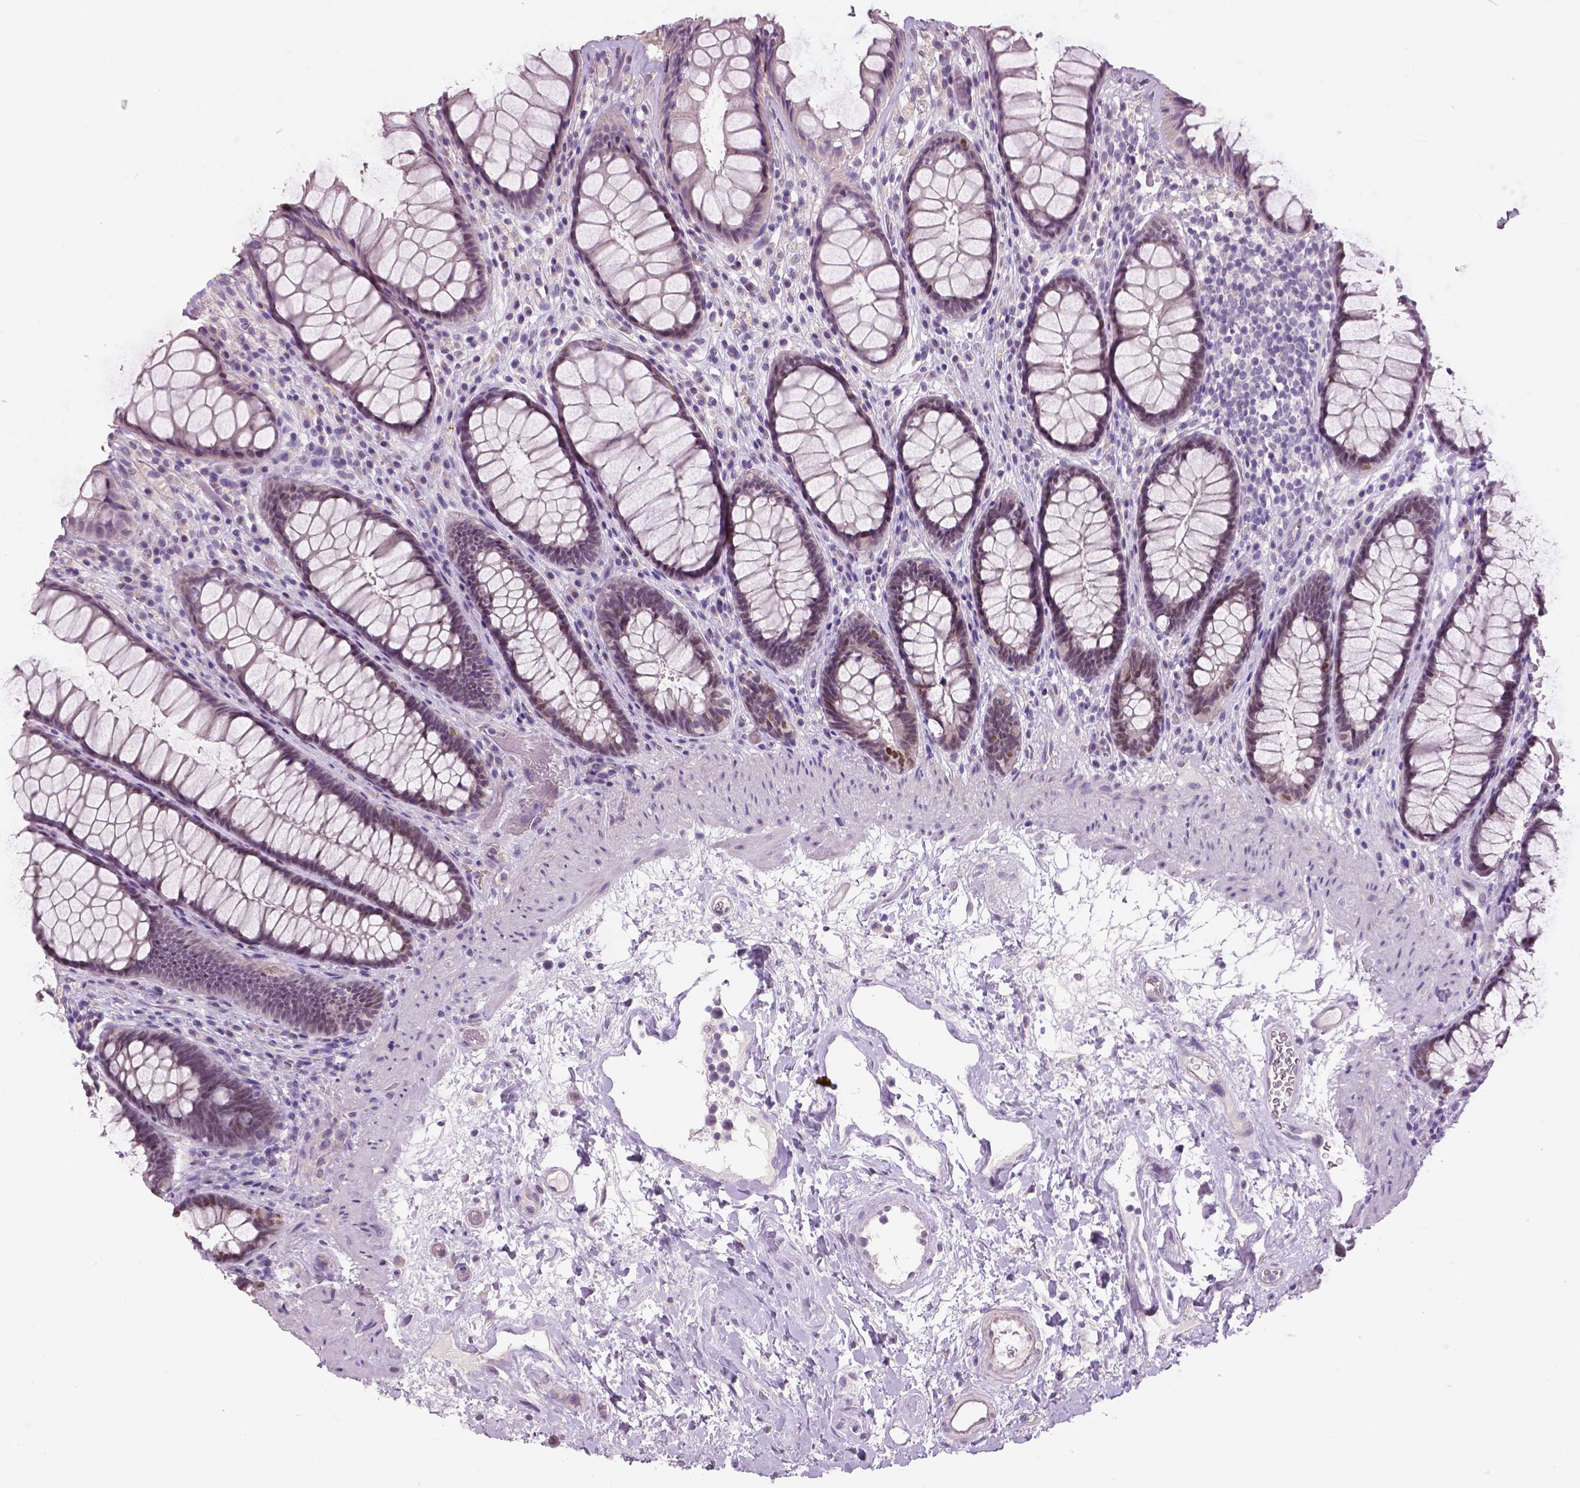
{"staining": {"intensity": "negative", "quantity": "none", "location": "none"}, "tissue": "rectum", "cell_type": "Glandular cells", "image_type": "normal", "snomed": [{"axis": "morphology", "description": "Normal tissue, NOS"}, {"axis": "topography", "description": "Rectum"}], "caption": "This is a micrograph of immunohistochemistry staining of benign rectum, which shows no expression in glandular cells. Brightfield microscopy of IHC stained with DAB (3,3'-diaminobenzidine) (brown) and hematoxylin (blue), captured at high magnification.", "gene": "FOXA1", "patient": {"sex": "male", "age": 72}}